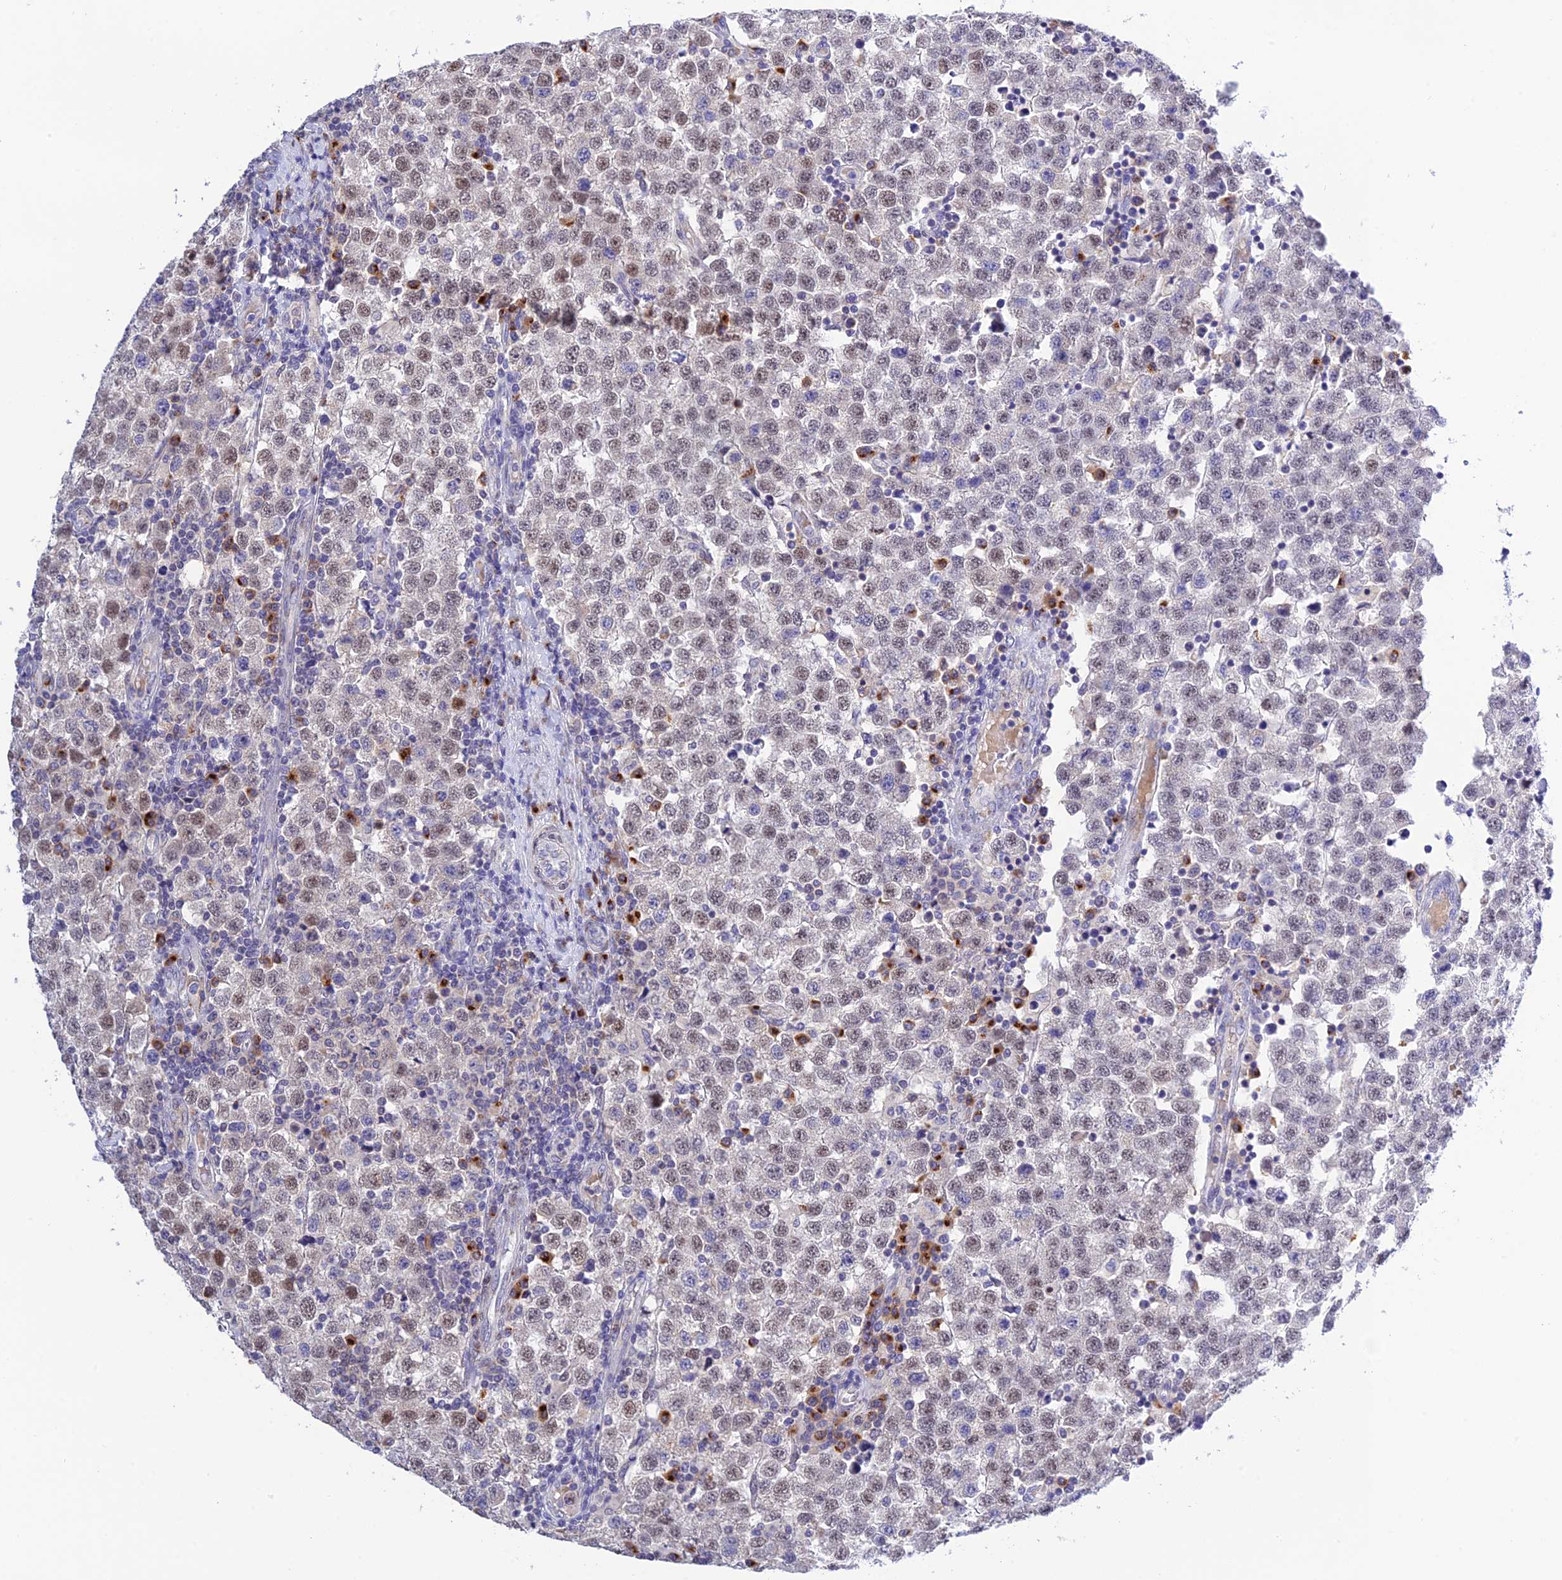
{"staining": {"intensity": "weak", "quantity": "25%-75%", "location": "nuclear"}, "tissue": "testis cancer", "cell_type": "Tumor cells", "image_type": "cancer", "snomed": [{"axis": "morphology", "description": "Seminoma, NOS"}, {"axis": "topography", "description": "Testis"}], "caption": "Tumor cells reveal low levels of weak nuclear positivity in approximately 25%-75% of cells in human testis cancer.", "gene": "SNX17", "patient": {"sex": "male", "age": 34}}